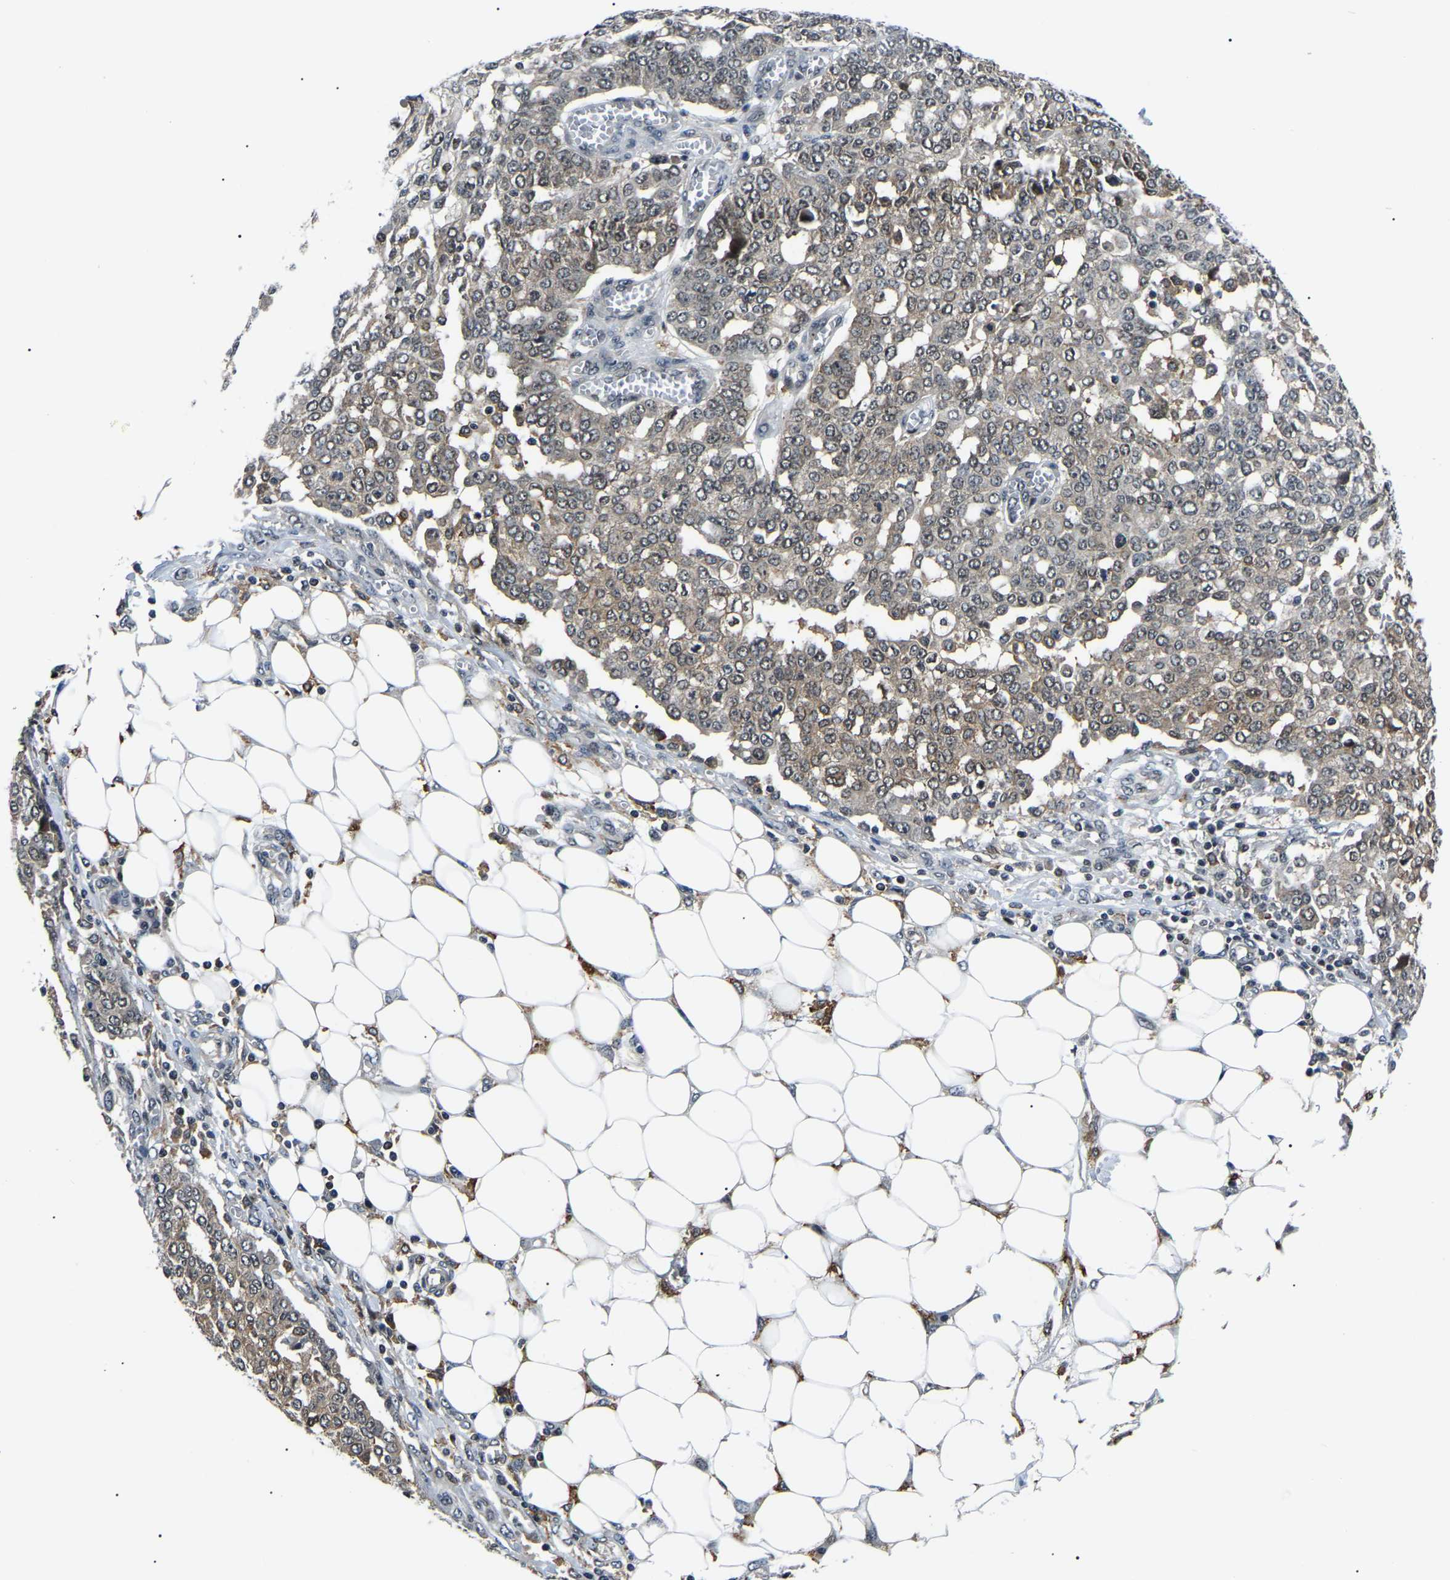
{"staining": {"intensity": "weak", "quantity": ">75%", "location": "nuclear"}, "tissue": "ovarian cancer", "cell_type": "Tumor cells", "image_type": "cancer", "snomed": [{"axis": "morphology", "description": "Cystadenocarcinoma, serous, NOS"}, {"axis": "topography", "description": "Soft tissue"}, {"axis": "topography", "description": "Ovary"}], "caption": "There is low levels of weak nuclear expression in tumor cells of ovarian serous cystadenocarcinoma, as demonstrated by immunohistochemical staining (brown color).", "gene": "RRP1B", "patient": {"sex": "female", "age": 57}}